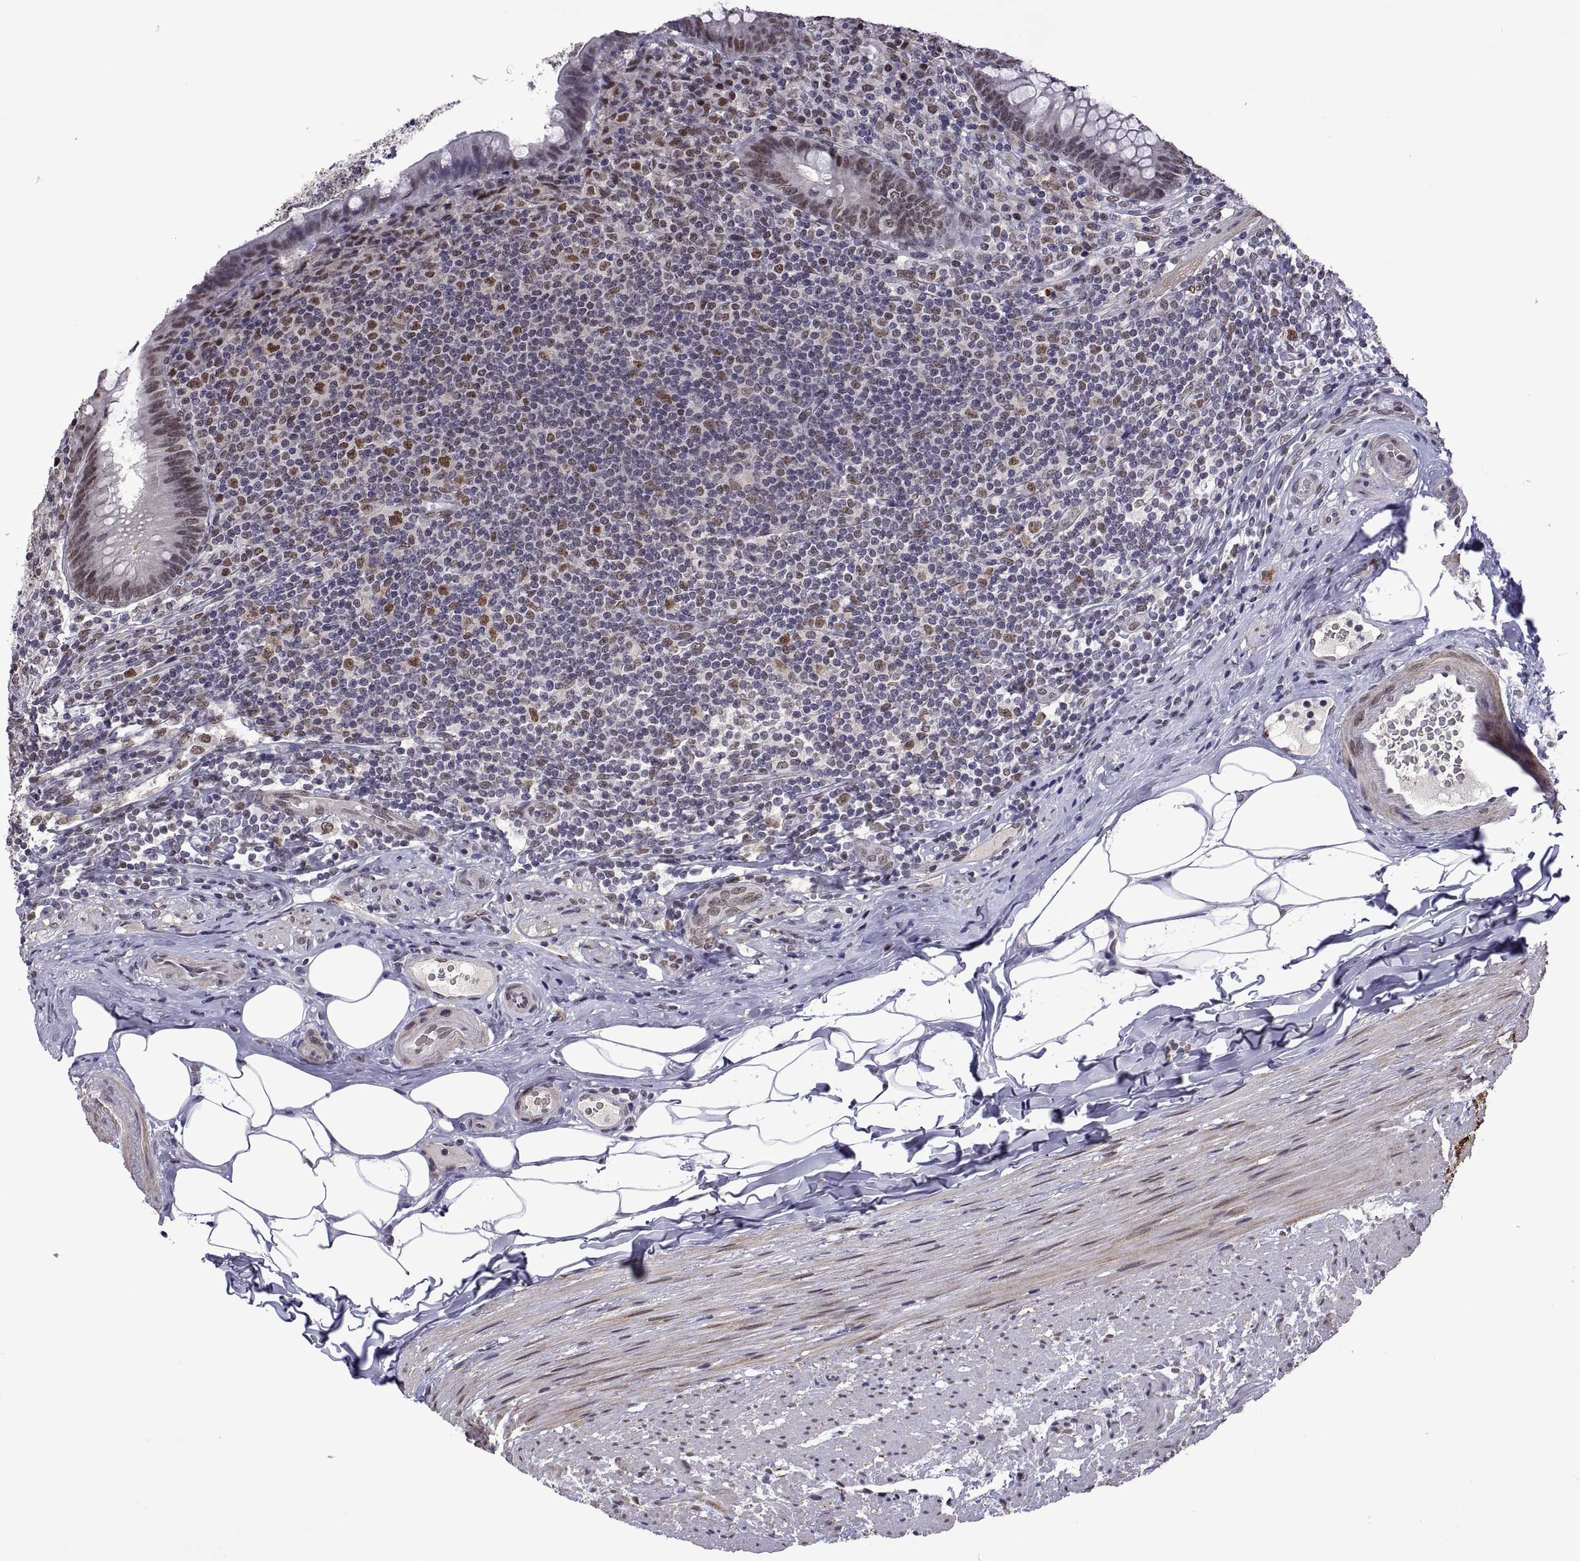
{"staining": {"intensity": "weak", "quantity": "25%-75%", "location": "nuclear"}, "tissue": "appendix", "cell_type": "Glandular cells", "image_type": "normal", "snomed": [{"axis": "morphology", "description": "Normal tissue, NOS"}, {"axis": "topography", "description": "Appendix"}], "caption": "The image demonstrates staining of unremarkable appendix, revealing weak nuclear protein positivity (brown color) within glandular cells. (Brightfield microscopy of DAB IHC at high magnification).", "gene": "NR4A1", "patient": {"sex": "male", "age": 47}}